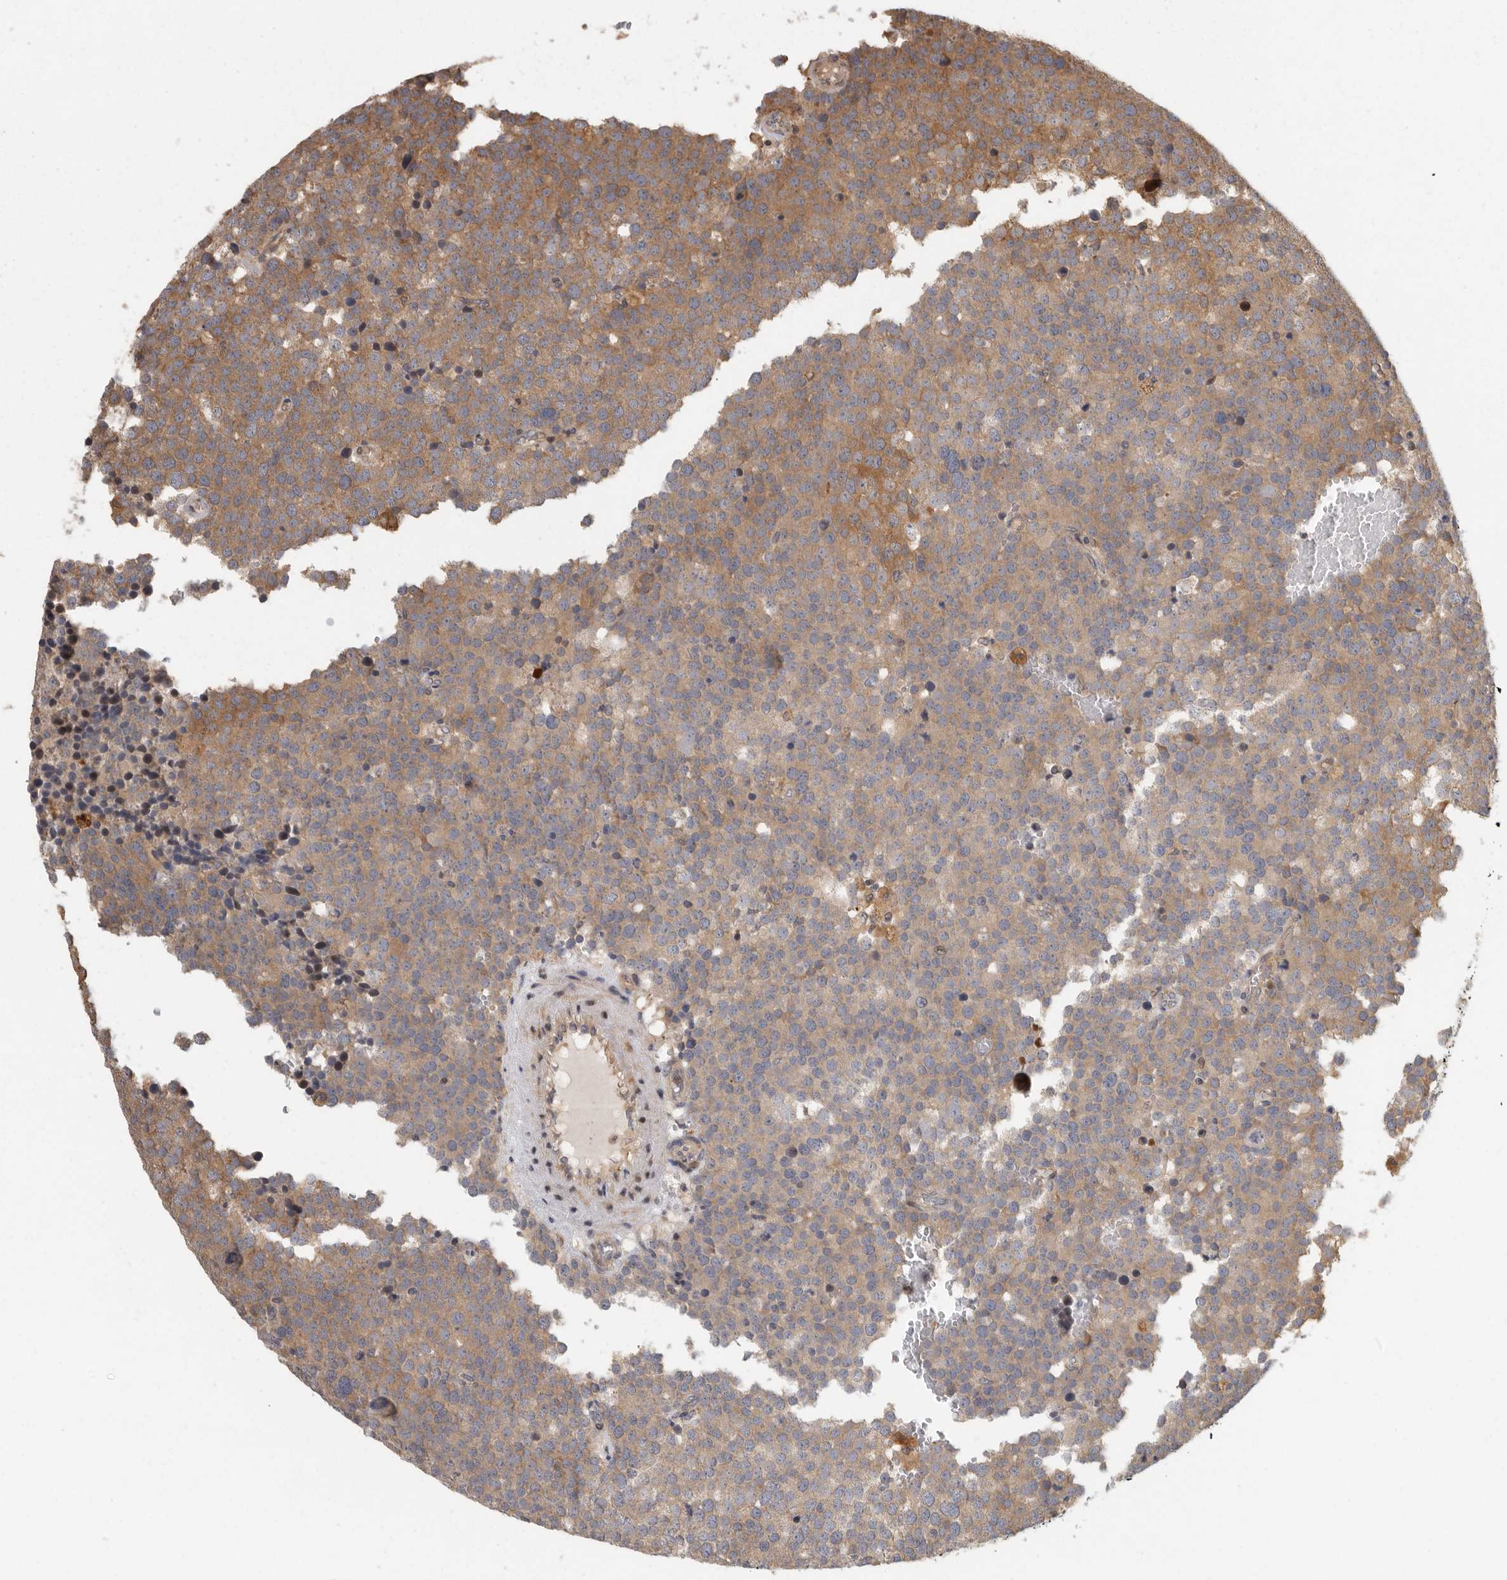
{"staining": {"intensity": "moderate", "quantity": ">75%", "location": "cytoplasmic/membranous"}, "tissue": "testis cancer", "cell_type": "Tumor cells", "image_type": "cancer", "snomed": [{"axis": "morphology", "description": "Seminoma, NOS"}, {"axis": "topography", "description": "Testis"}], "caption": "Protein staining of testis cancer tissue demonstrates moderate cytoplasmic/membranous positivity in about >75% of tumor cells.", "gene": "SWT1", "patient": {"sex": "male", "age": 71}}